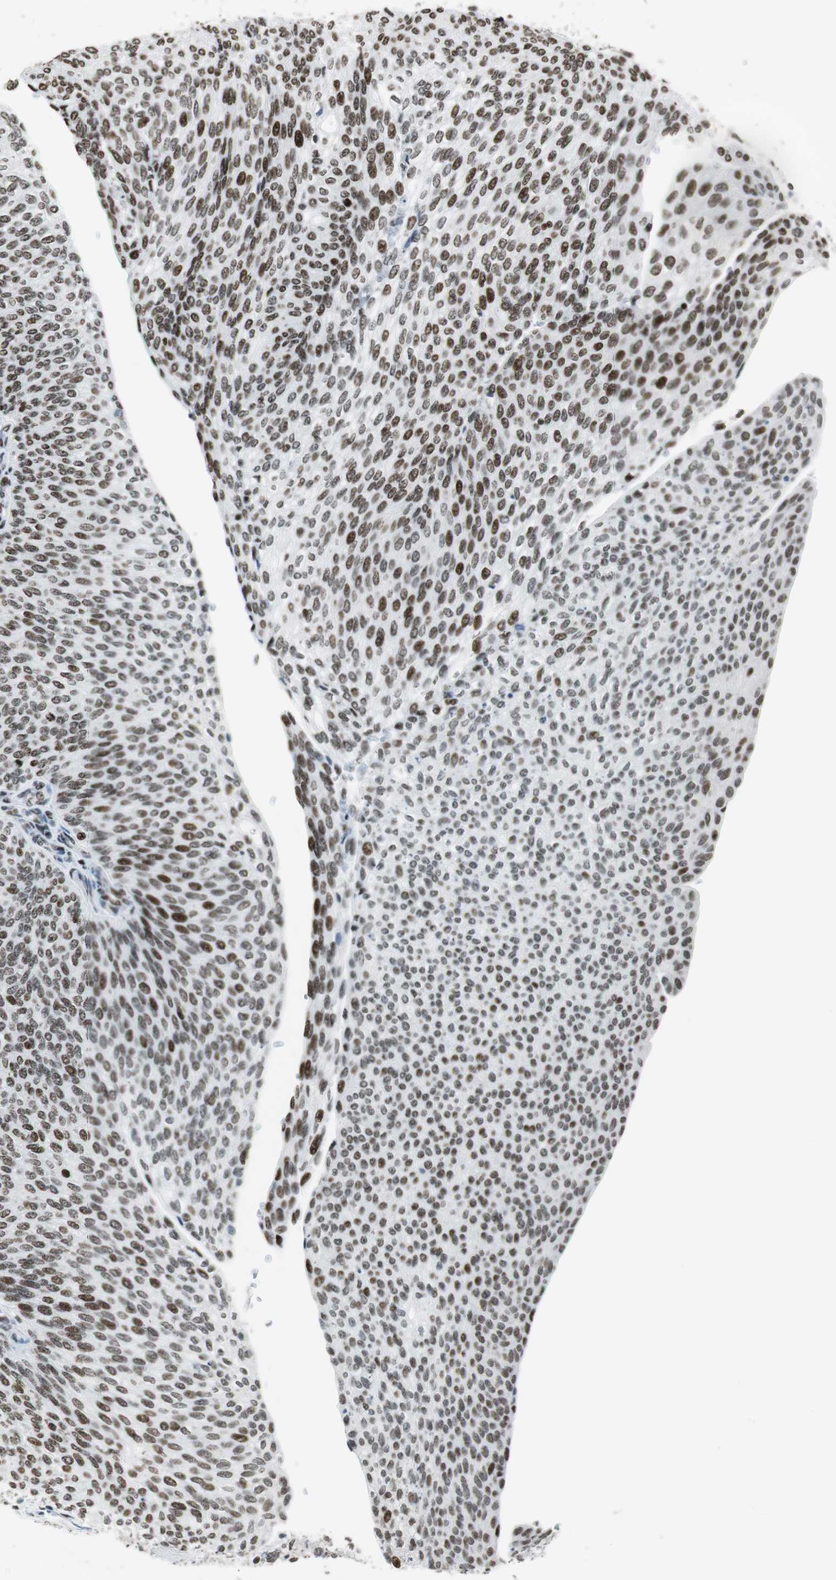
{"staining": {"intensity": "moderate", "quantity": ">75%", "location": "nuclear"}, "tissue": "urothelial cancer", "cell_type": "Tumor cells", "image_type": "cancer", "snomed": [{"axis": "morphology", "description": "Urothelial carcinoma, Low grade"}, {"axis": "topography", "description": "Urinary bladder"}], "caption": "Moderate nuclear protein staining is identified in approximately >75% of tumor cells in low-grade urothelial carcinoma.", "gene": "RBBP4", "patient": {"sex": "female", "age": 79}}